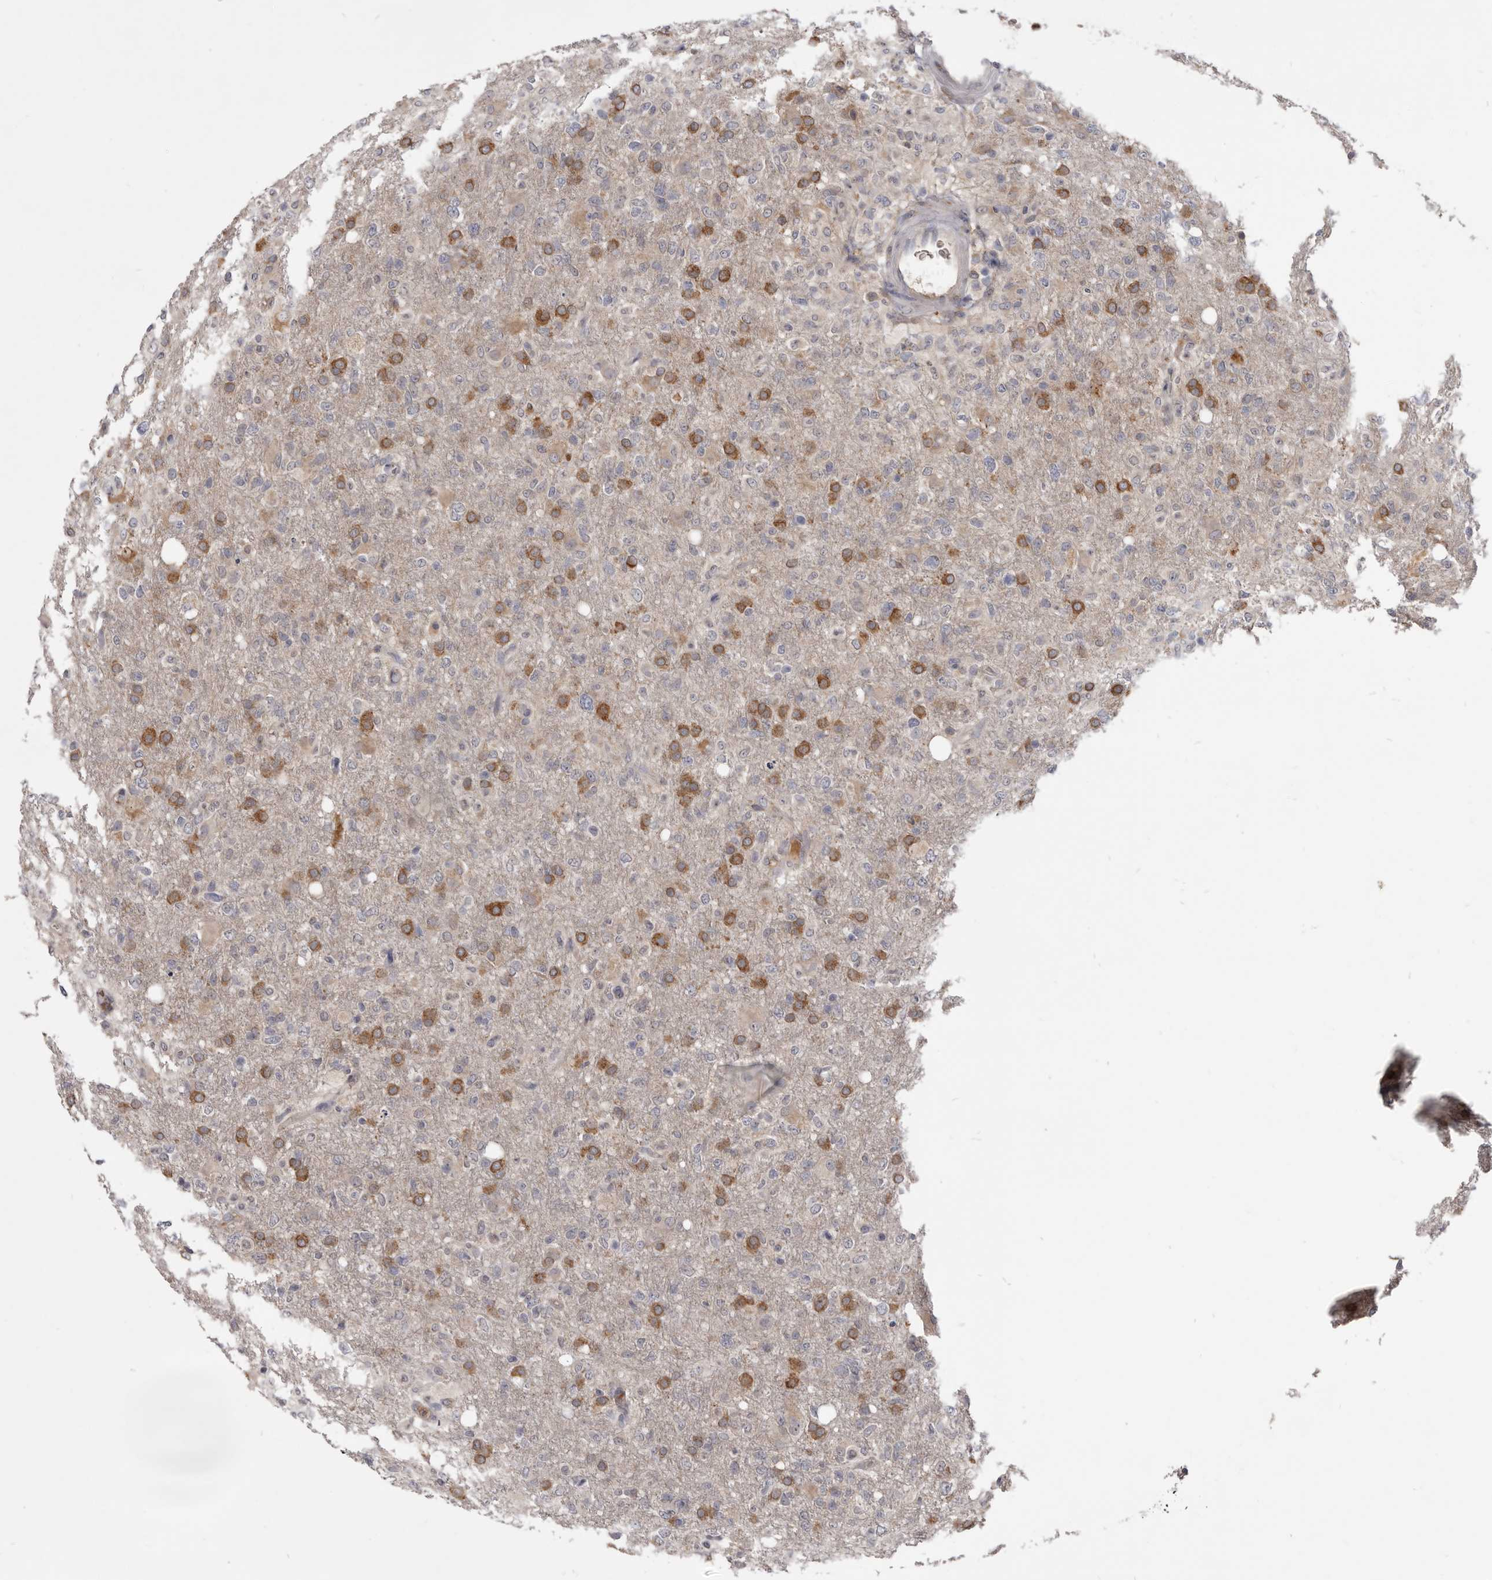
{"staining": {"intensity": "moderate", "quantity": "<25%", "location": "cytoplasmic/membranous"}, "tissue": "glioma", "cell_type": "Tumor cells", "image_type": "cancer", "snomed": [{"axis": "morphology", "description": "Glioma, malignant, High grade"}, {"axis": "topography", "description": "Brain"}], "caption": "Glioma tissue reveals moderate cytoplasmic/membranous staining in approximately <25% of tumor cells, visualized by immunohistochemistry.", "gene": "NENF", "patient": {"sex": "female", "age": 57}}